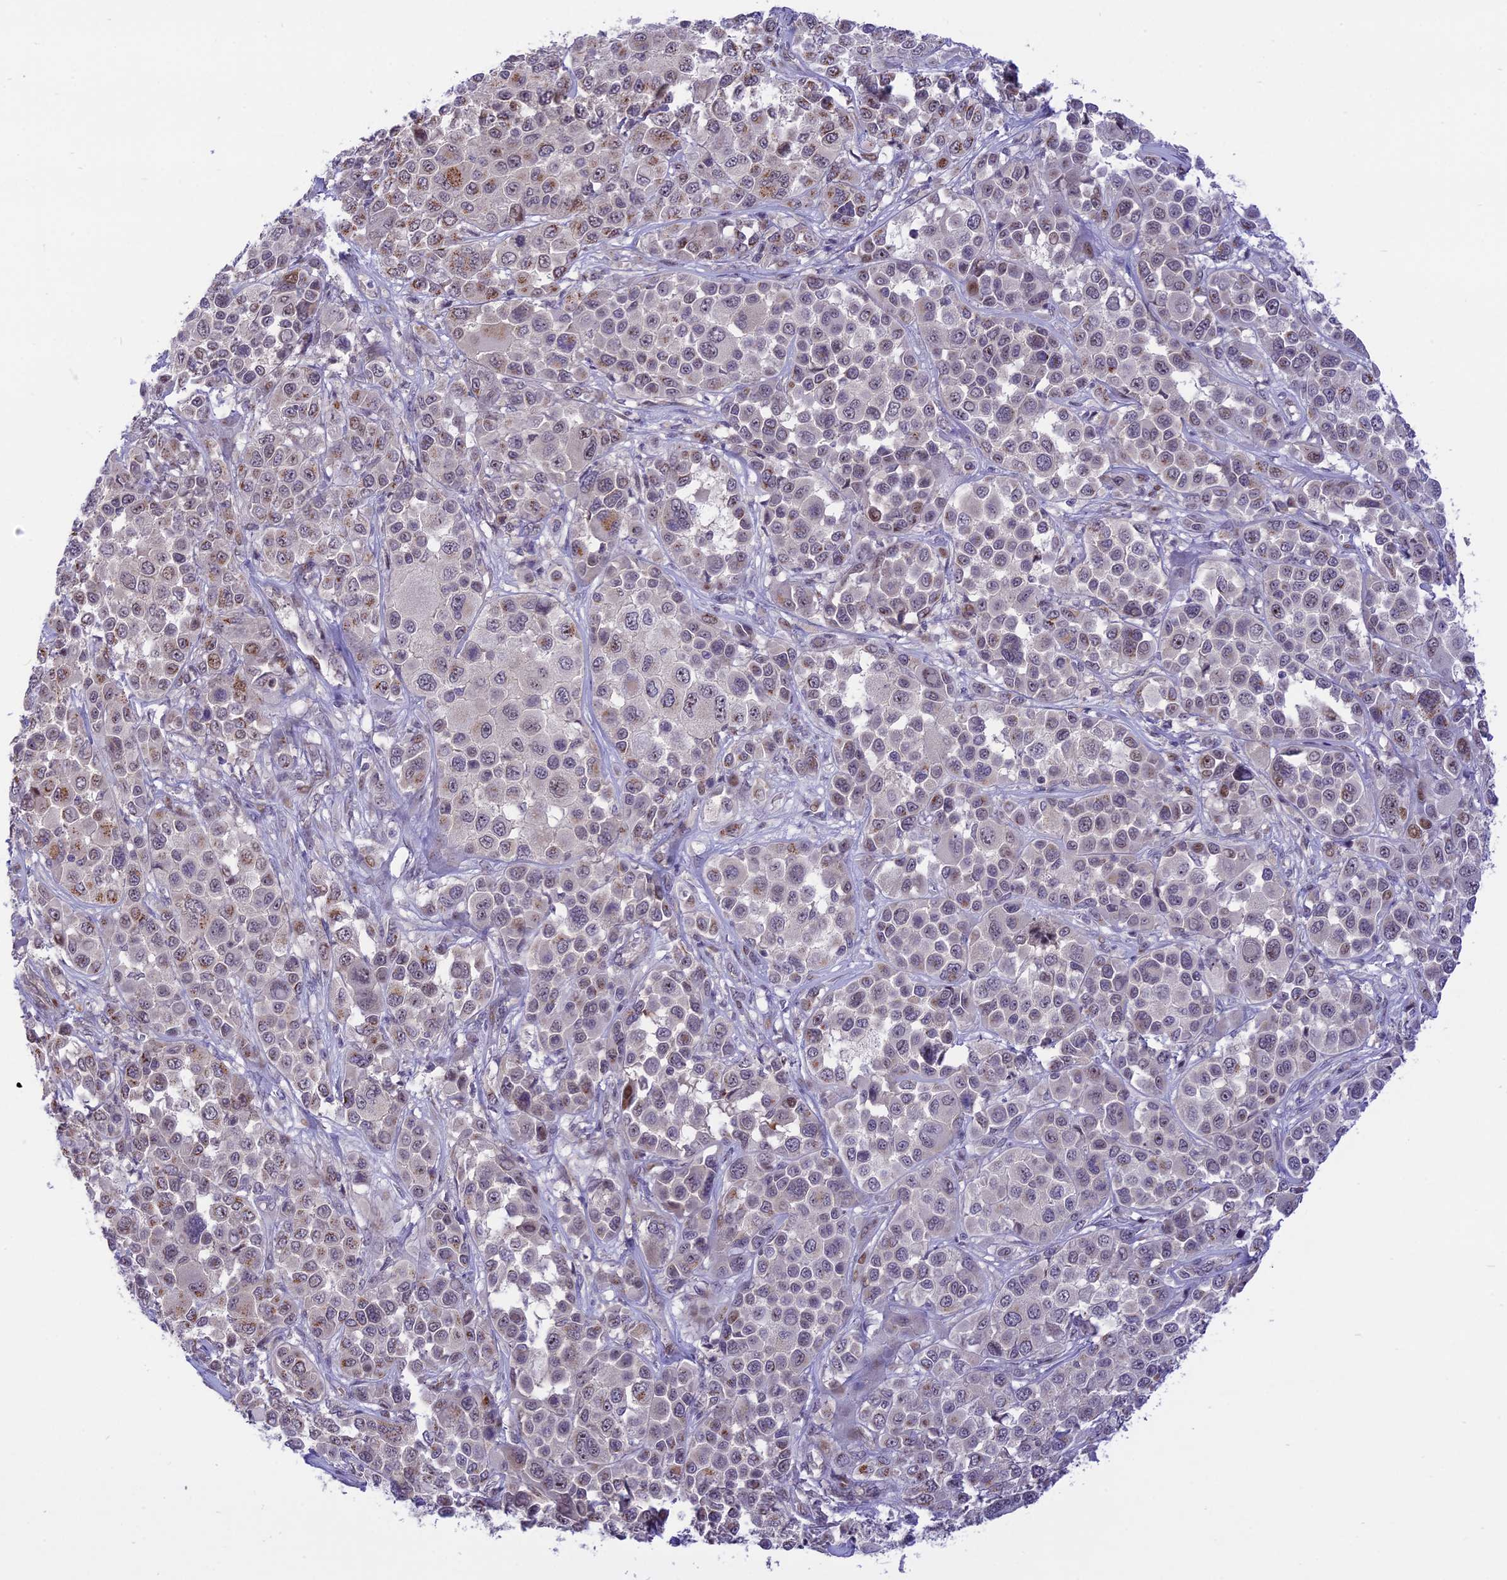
{"staining": {"intensity": "moderate", "quantity": "<25%", "location": "cytoplasmic/membranous"}, "tissue": "melanoma", "cell_type": "Tumor cells", "image_type": "cancer", "snomed": [{"axis": "morphology", "description": "Malignant melanoma, NOS"}, {"axis": "topography", "description": "Skin of trunk"}], "caption": "DAB immunohistochemical staining of melanoma demonstrates moderate cytoplasmic/membranous protein positivity in about <25% of tumor cells.", "gene": "ZNF837", "patient": {"sex": "male", "age": 71}}